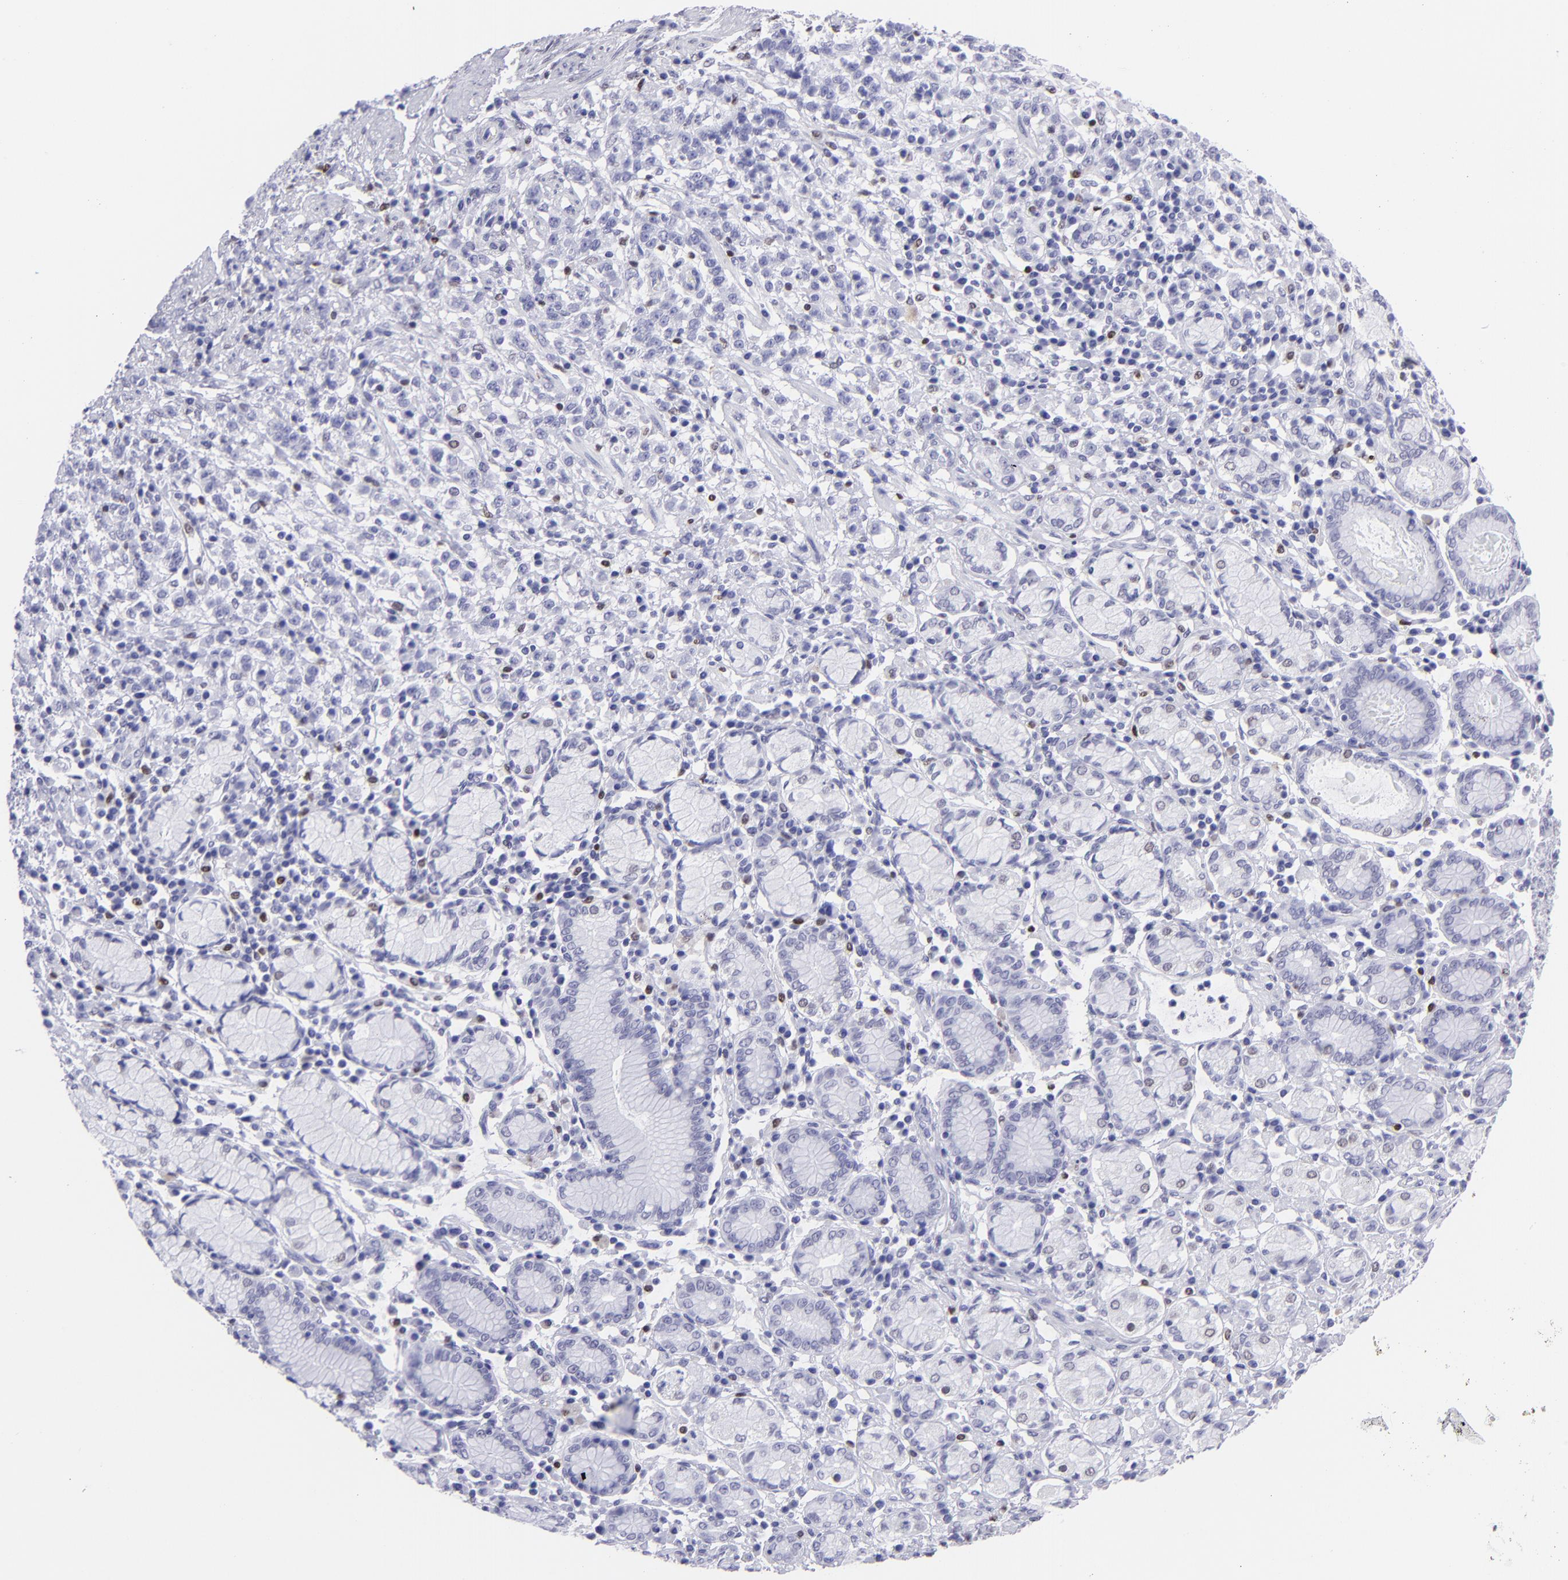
{"staining": {"intensity": "negative", "quantity": "none", "location": "none"}, "tissue": "stomach cancer", "cell_type": "Tumor cells", "image_type": "cancer", "snomed": [{"axis": "morphology", "description": "Adenocarcinoma, NOS"}, {"axis": "topography", "description": "Stomach, lower"}], "caption": "Tumor cells show no significant expression in stomach cancer. Brightfield microscopy of immunohistochemistry stained with DAB (3,3'-diaminobenzidine) (brown) and hematoxylin (blue), captured at high magnification.", "gene": "MITF", "patient": {"sex": "male", "age": 88}}